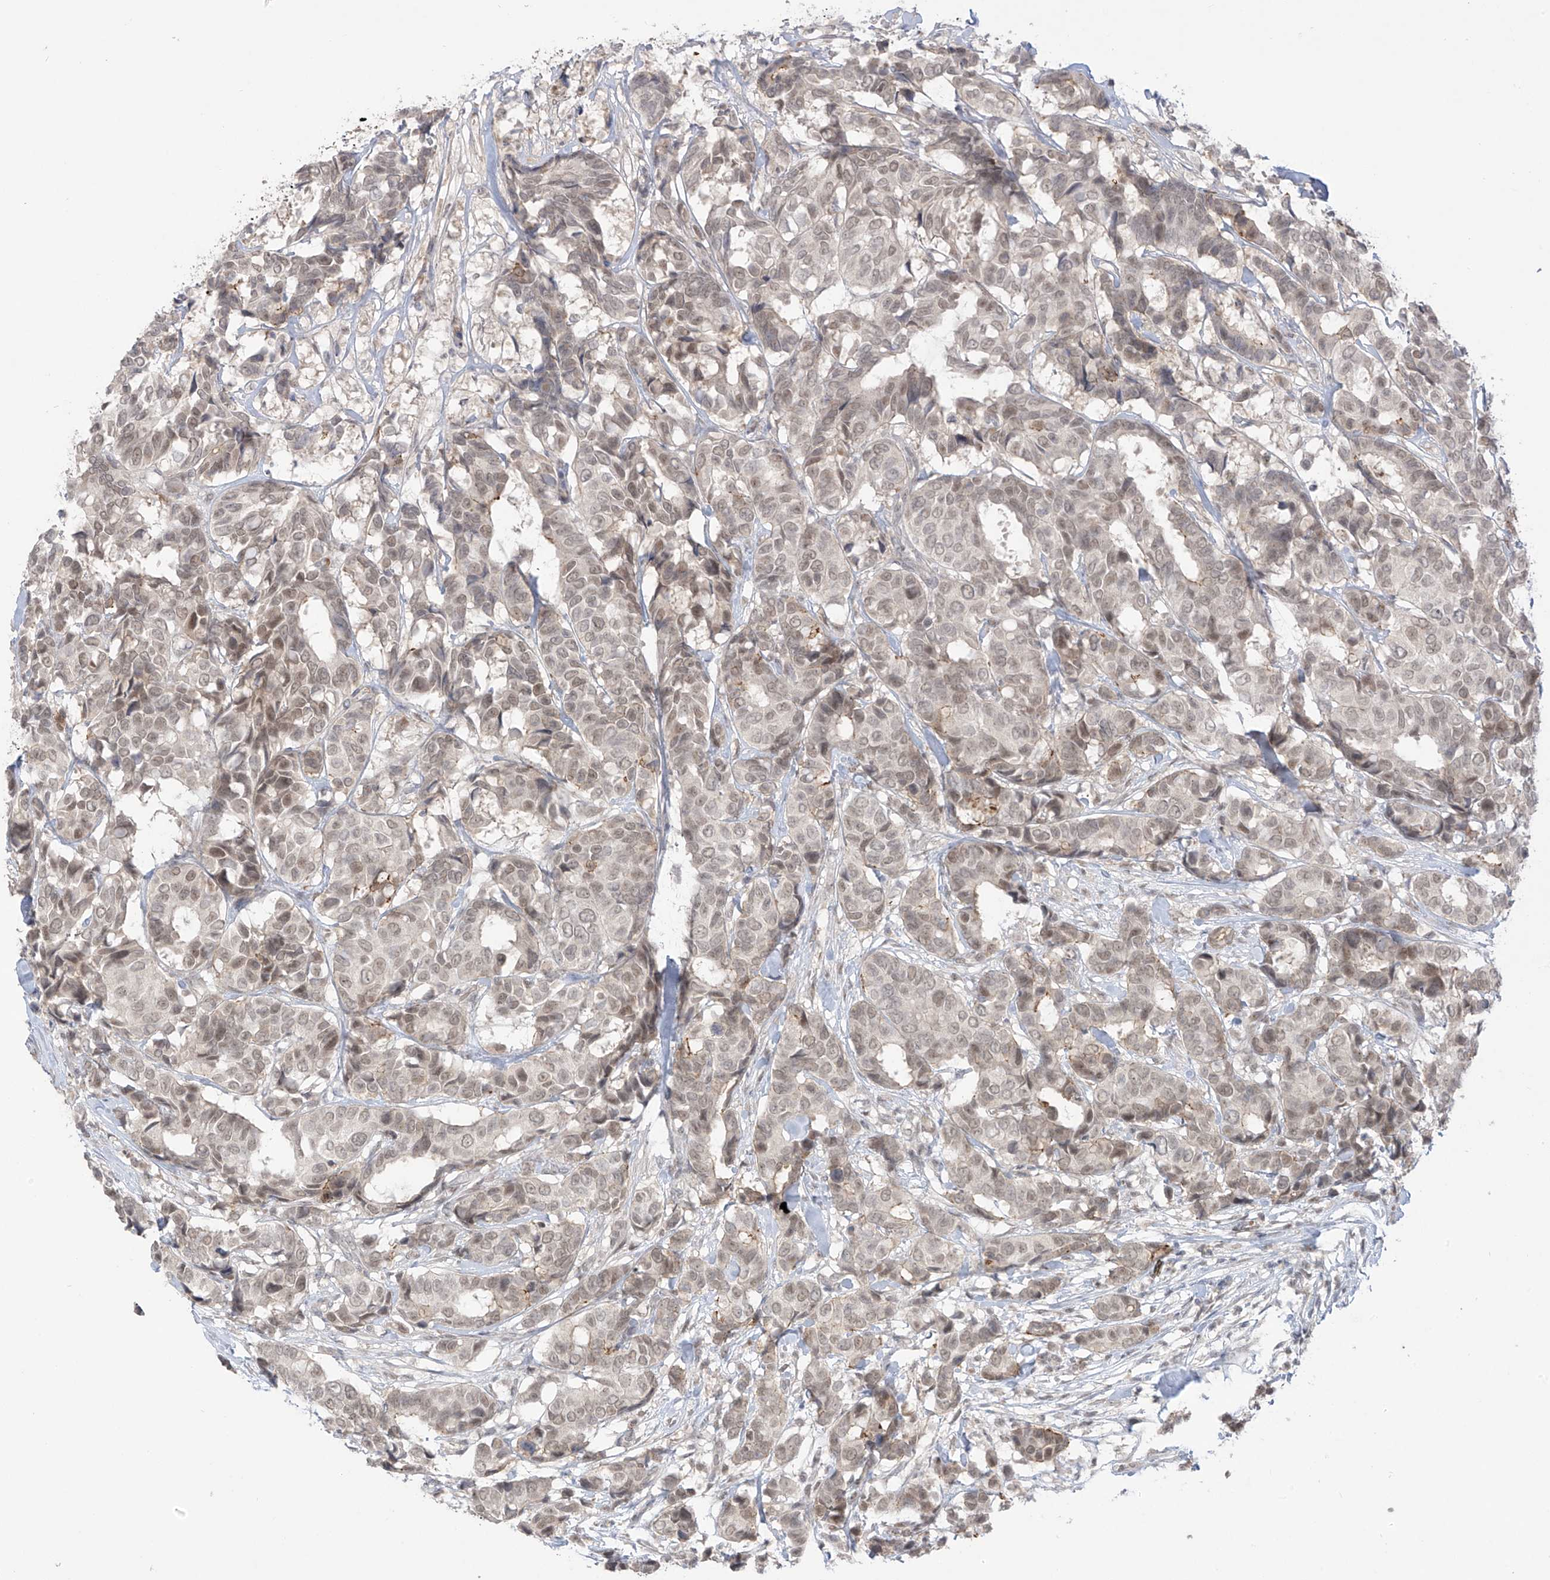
{"staining": {"intensity": "weak", "quantity": ">75%", "location": "nuclear"}, "tissue": "breast cancer", "cell_type": "Tumor cells", "image_type": "cancer", "snomed": [{"axis": "morphology", "description": "Duct carcinoma"}, {"axis": "topography", "description": "Breast"}], "caption": "Brown immunohistochemical staining in human breast cancer (infiltrating ductal carcinoma) exhibits weak nuclear expression in approximately >75% of tumor cells.", "gene": "OGT", "patient": {"sex": "female", "age": 87}}